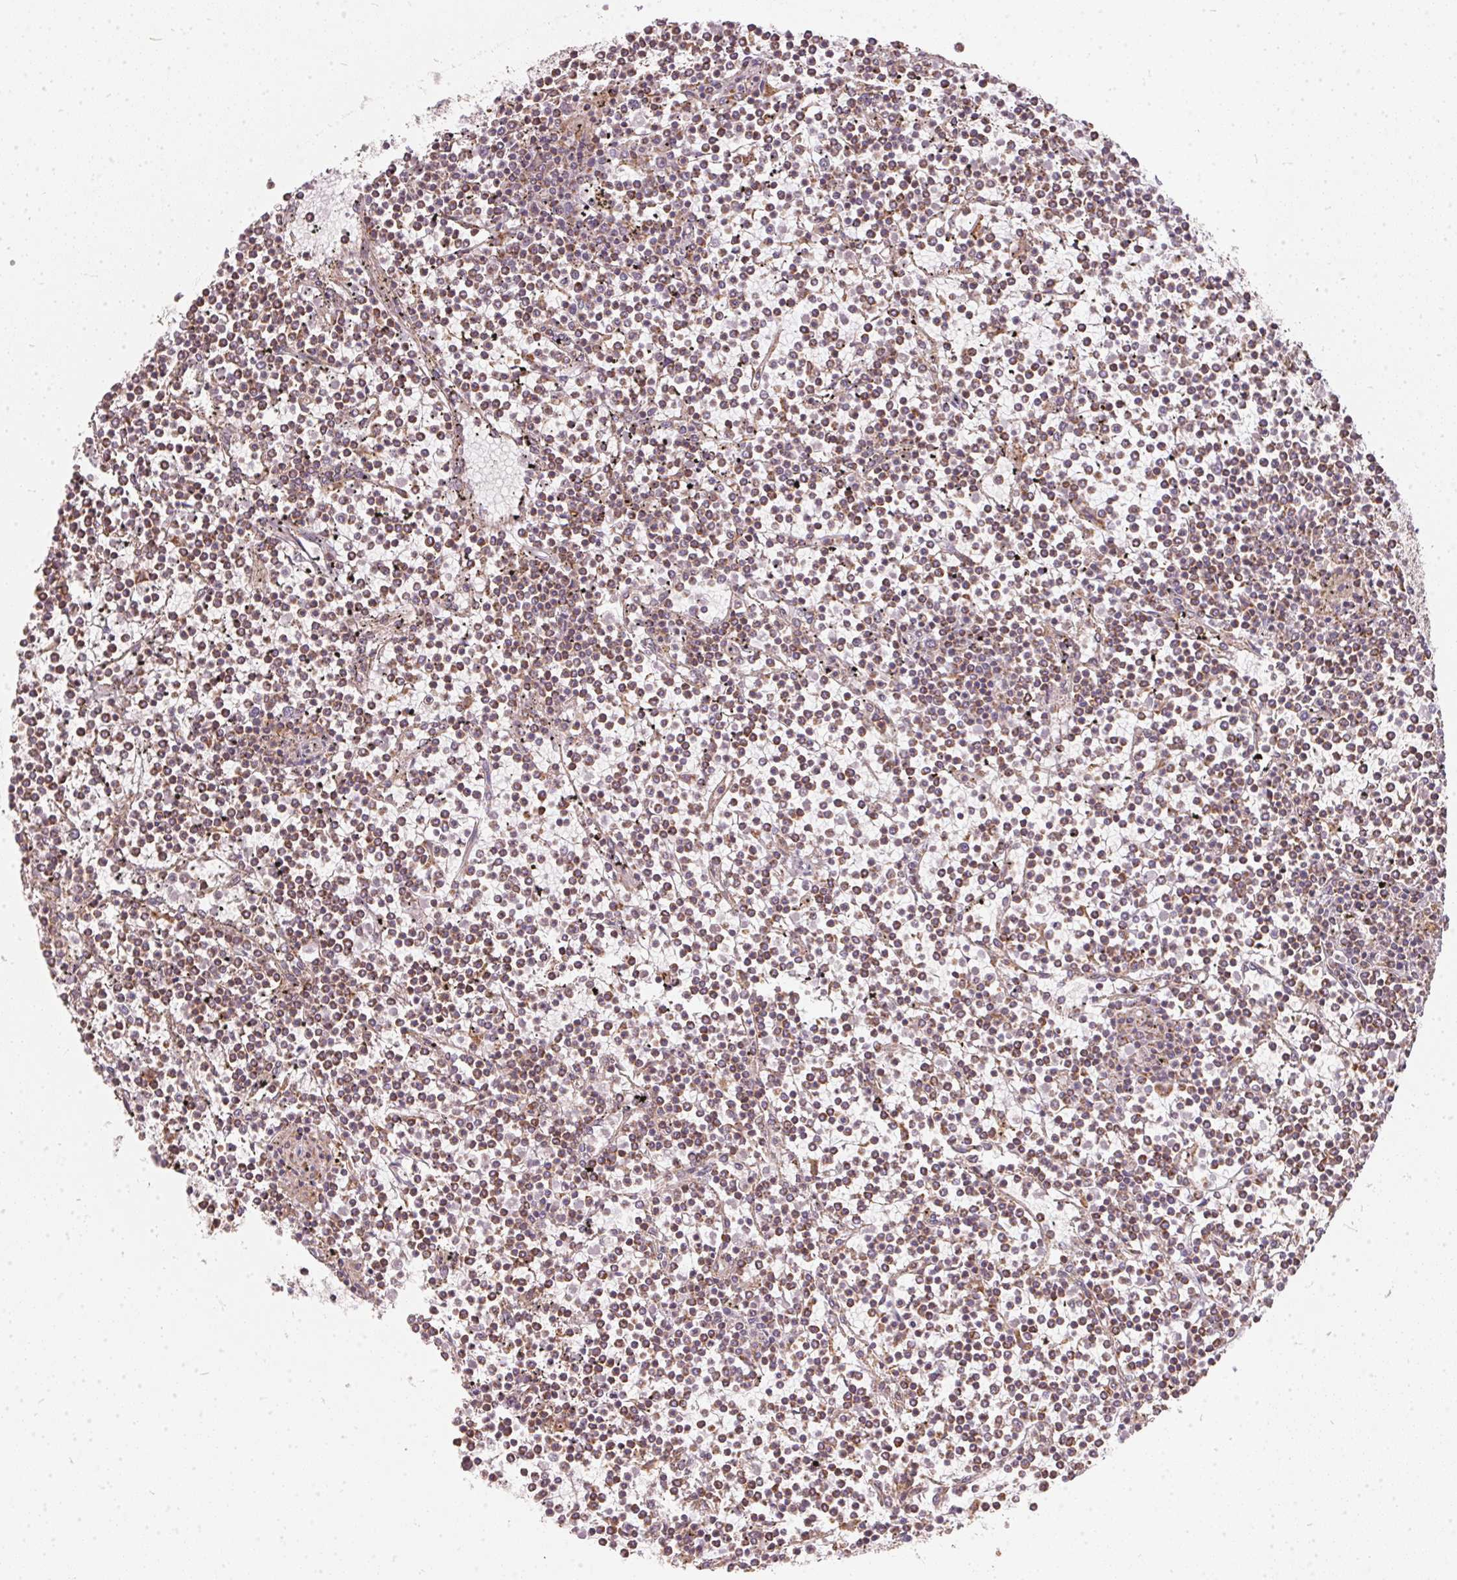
{"staining": {"intensity": "moderate", "quantity": ">75%", "location": "cytoplasmic/membranous"}, "tissue": "lymphoma", "cell_type": "Tumor cells", "image_type": "cancer", "snomed": [{"axis": "morphology", "description": "Malignant lymphoma, non-Hodgkin's type, Low grade"}, {"axis": "topography", "description": "Spleen"}], "caption": "DAB (3,3'-diaminobenzidine) immunohistochemical staining of human lymphoma reveals moderate cytoplasmic/membranous protein staining in about >75% of tumor cells.", "gene": "VWA5B2", "patient": {"sex": "female", "age": 19}}